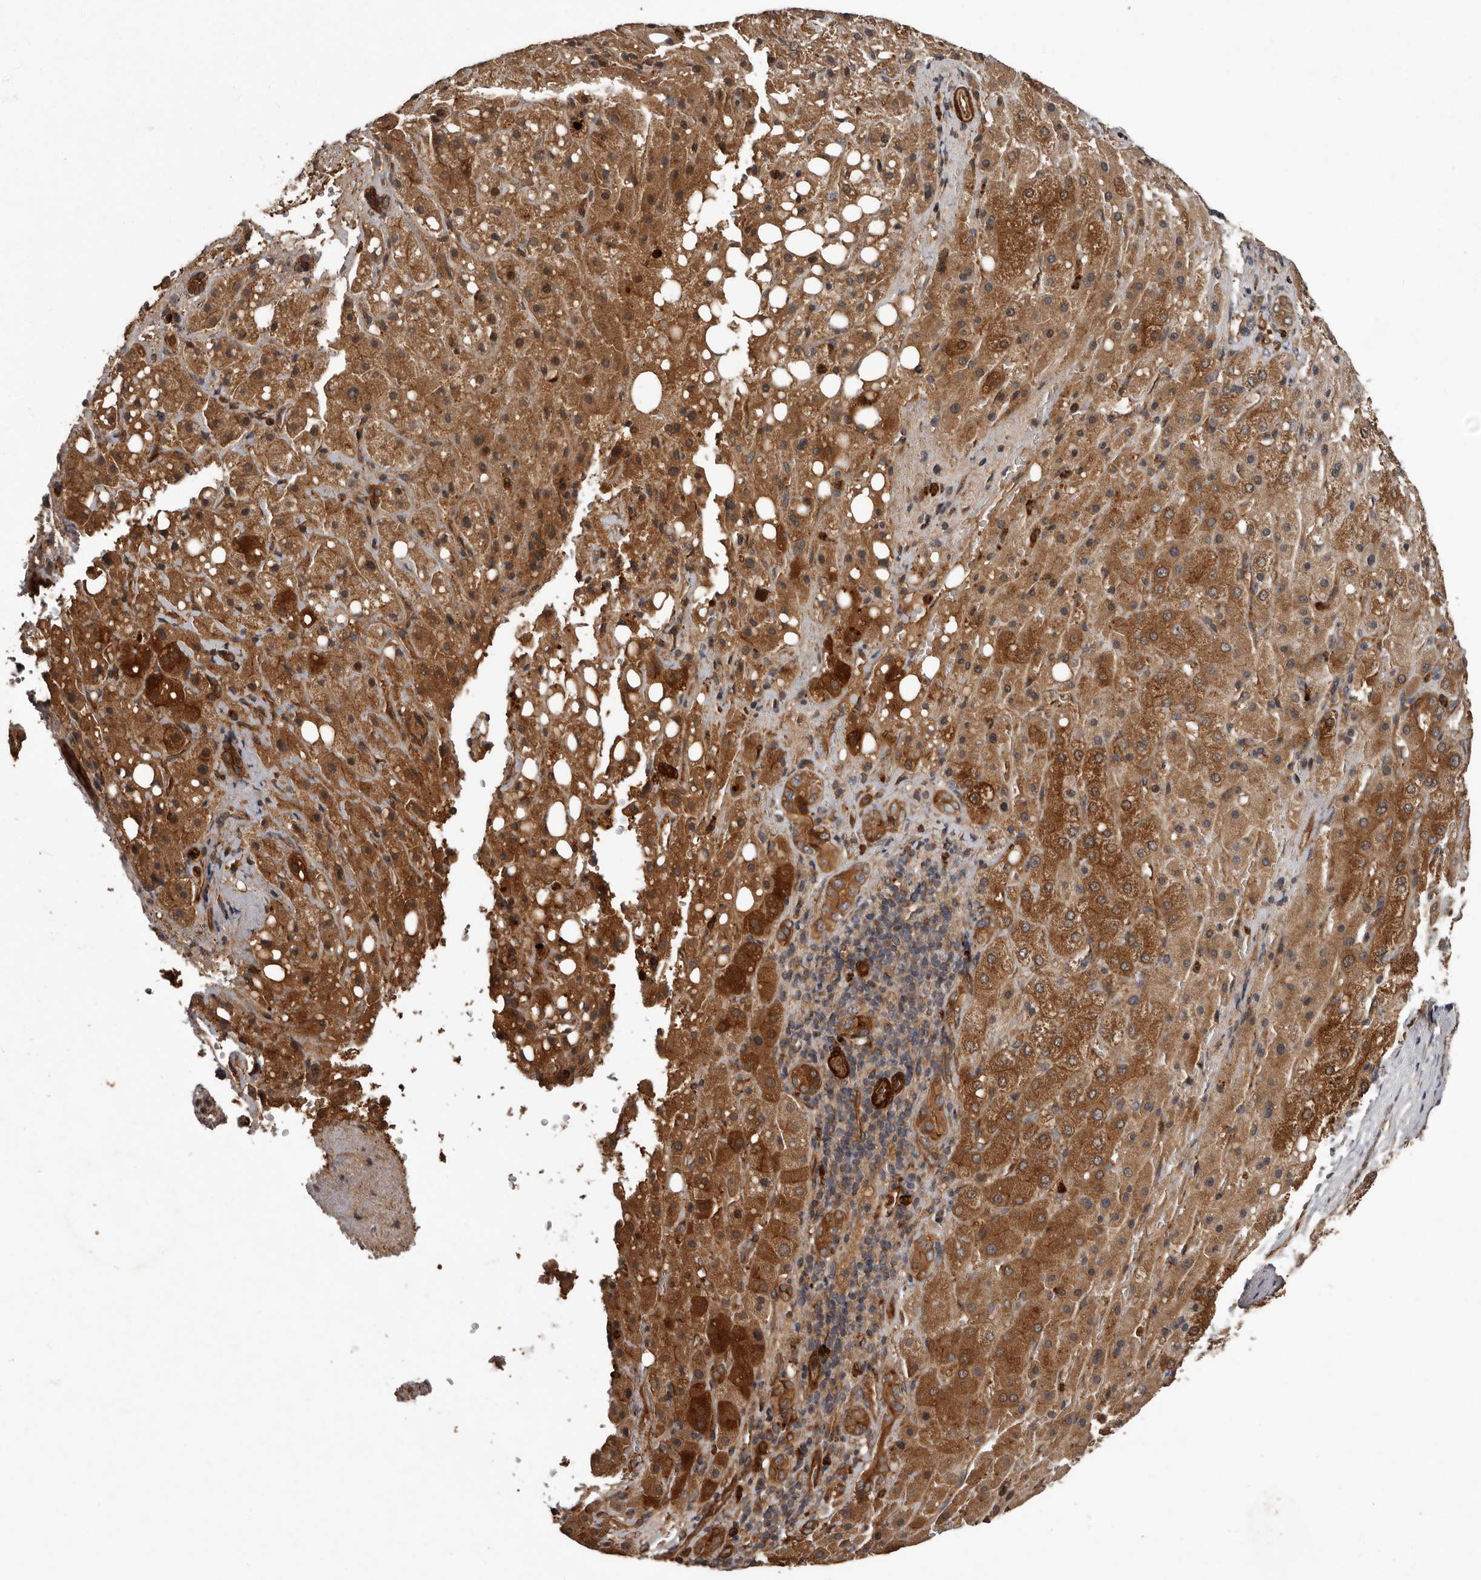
{"staining": {"intensity": "strong", "quantity": "25%-75%", "location": "cytoplasmic/membranous"}, "tissue": "liver cancer", "cell_type": "Tumor cells", "image_type": "cancer", "snomed": [{"axis": "morphology", "description": "Carcinoma, Hepatocellular, NOS"}, {"axis": "topography", "description": "Liver"}], "caption": "Immunohistochemical staining of human liver hepatocellular carcinoma demonstrates high levels of strong cytoplasmic/membranous positivity in approximately 25%-75% of tumor cells.", "gene": "ARHGEF5", "patient": {"sex": "male", "age": 80}}